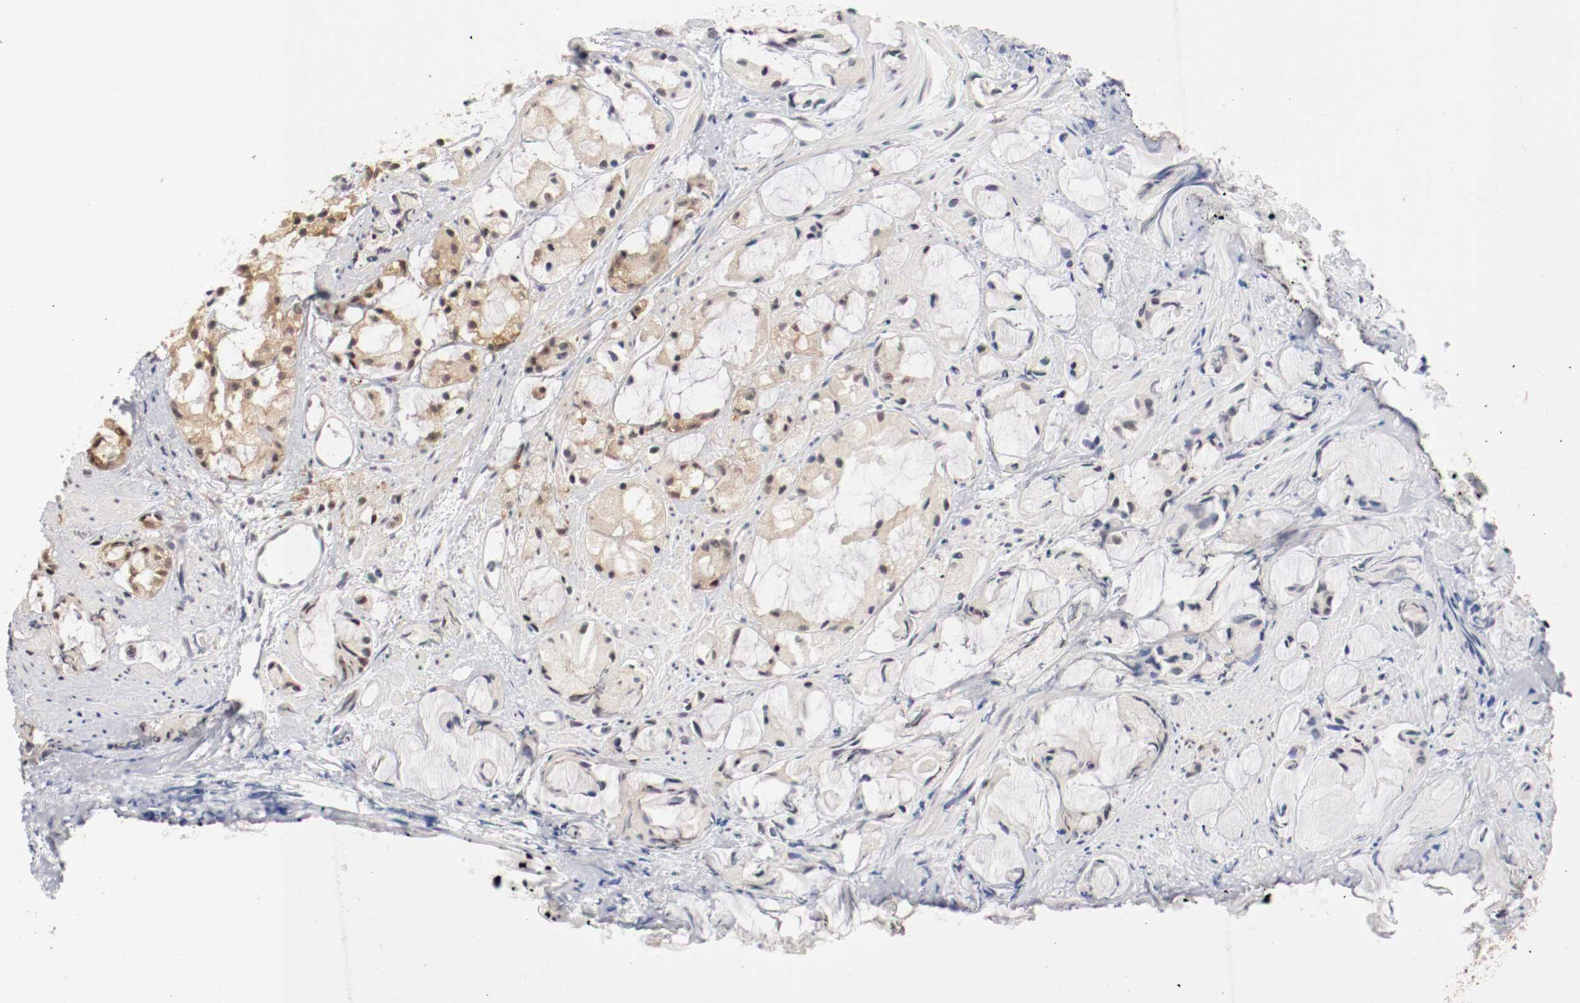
{"staining": {"intensity": "weak", "quantity": ">75%", "location": "cytoplasmic/membranous"}, "tissue": "prostate cancer", "cell_type": "Tumor cells", "image_type": "cancer", "snomed": [{"axis": "morphology", "description": "Adenocarcinoma, High grade"}, {"axis": "topography", "description": "Prostate"}], "caption": "The histopathology image shows staining of prostate cancer, revealing weak cytoplasmic/membranous protein positivity (brown color) within tumor cells.", "gene": "FKBP3", "patient": {"sex": "male", "age": 85}}